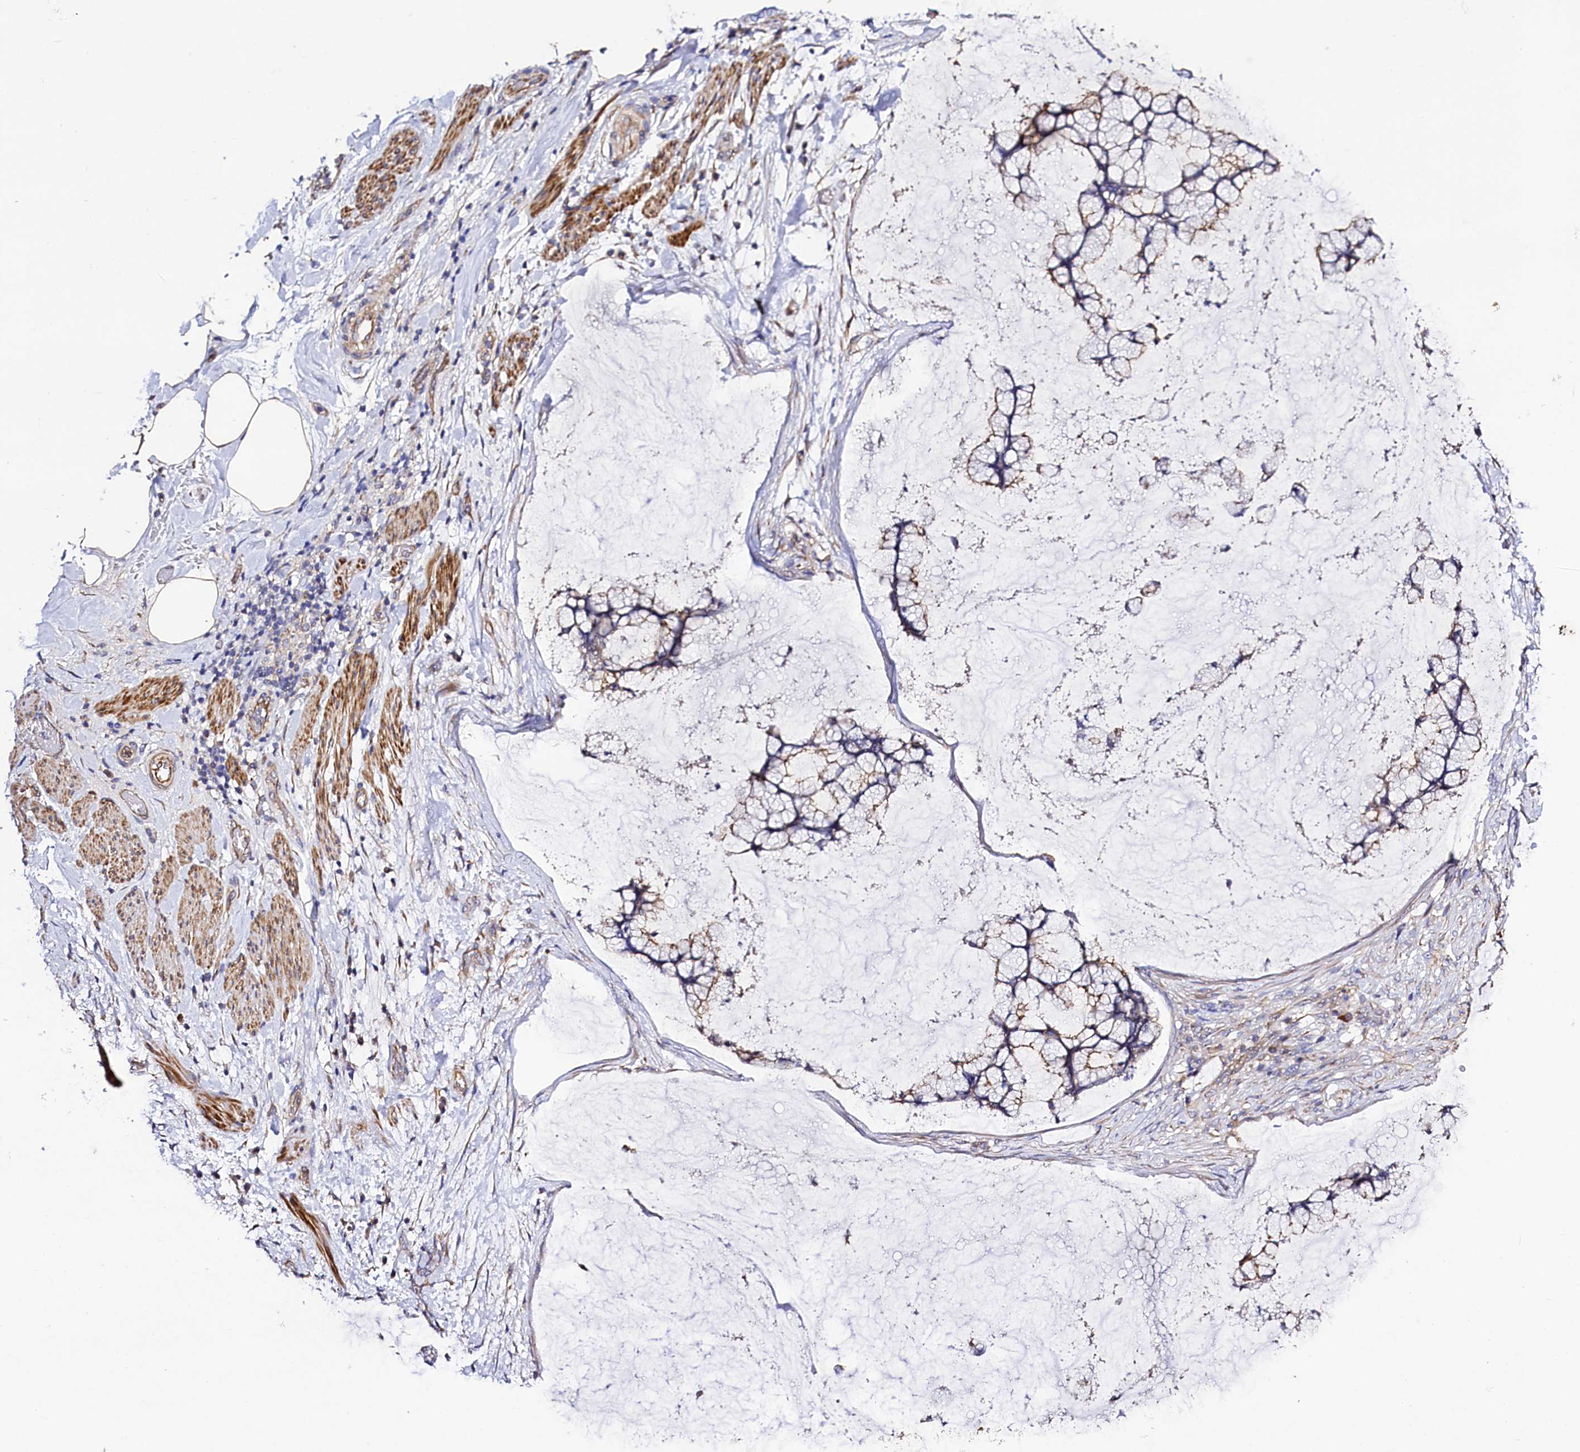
{"staining": {"intensity": "weak", "quantity": "25%-75%", "location": "cytoplasmic/membranous"}, "tissue": "ovarian cancer", "cell_type": "Tumor cells", "image_type": "cancer", "snomed": [{"axis": "morphology", "description": "Cystadenocarcinoma, mucinous, NOS"}, {"axis": "topography", "description": "Ovary"}], "caption": "A histopathology image of human mucinous cystadenocarcinoma (ovarian) stained for a protein exhibits weak cytoplasmic/membranous brown staining in tumor cells. Using DAB (3,3'-diaminobenzidine) (brown) and hematoxylin (blue) stains, captured at high magnification using brightfield microscopy.", "gene": "SLC7A1", "patient": {"sex": "female", "age": 42}}